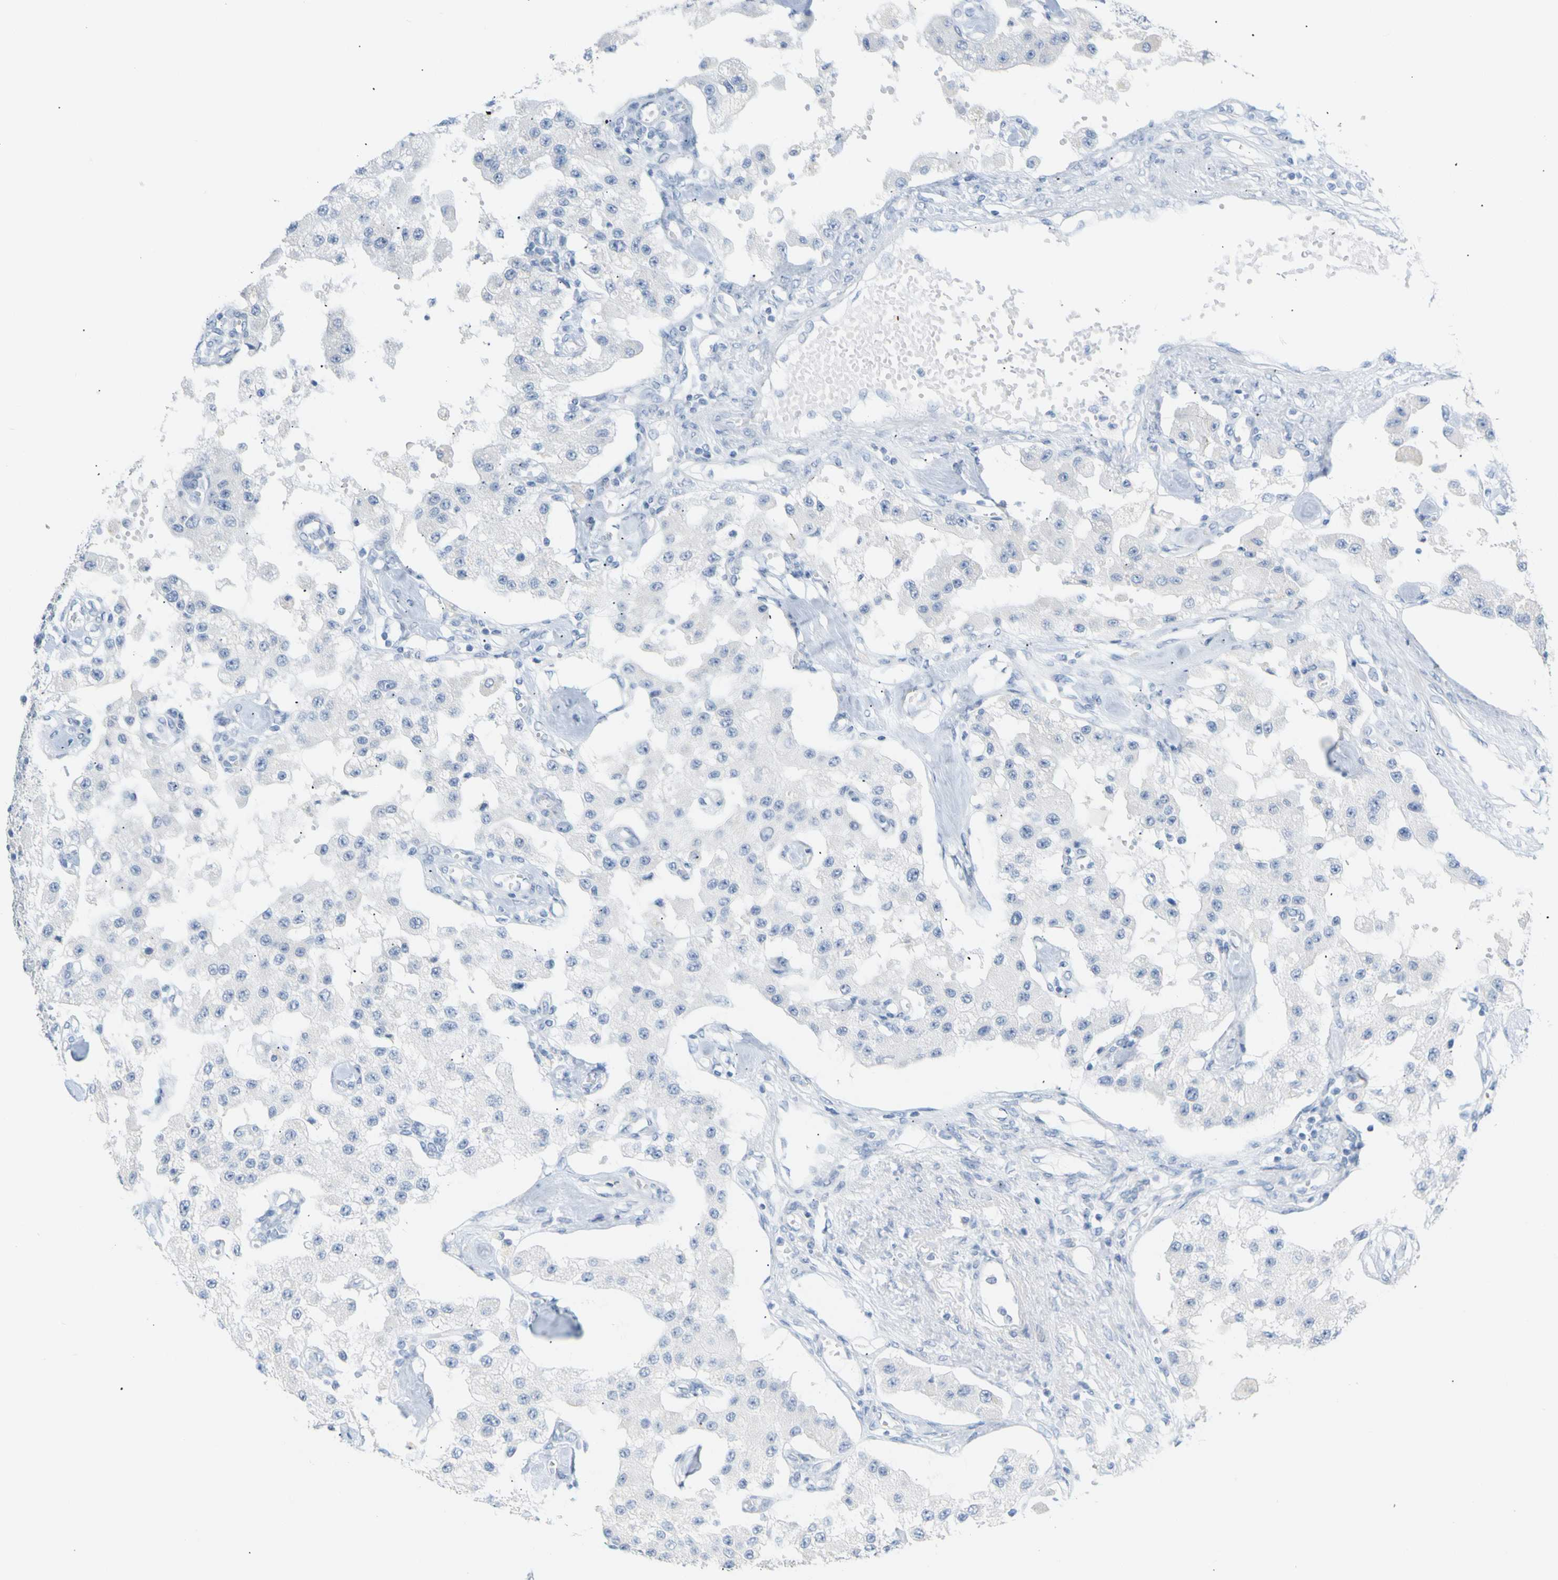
{"staining": {"intensity": "negative", "quantity": "none", "location": "none"}, "tissue": "carcinoid", "cell_type": "Tumor cells", "image_type": "cancer", "snomed": [{"axis": "morphology", "description": "Carcinoid, malignant, NOS"}, {"axis": "topography", "description": "Pancreas"}], "caption": "A high-resolution photomicrograph shows immunohistochemistry staining of carcinoid (malignant), which exhibits no significant expression in tumor cells.", "gene": "OPN1SW", "patient": {"sex": "male", "age": 41}}